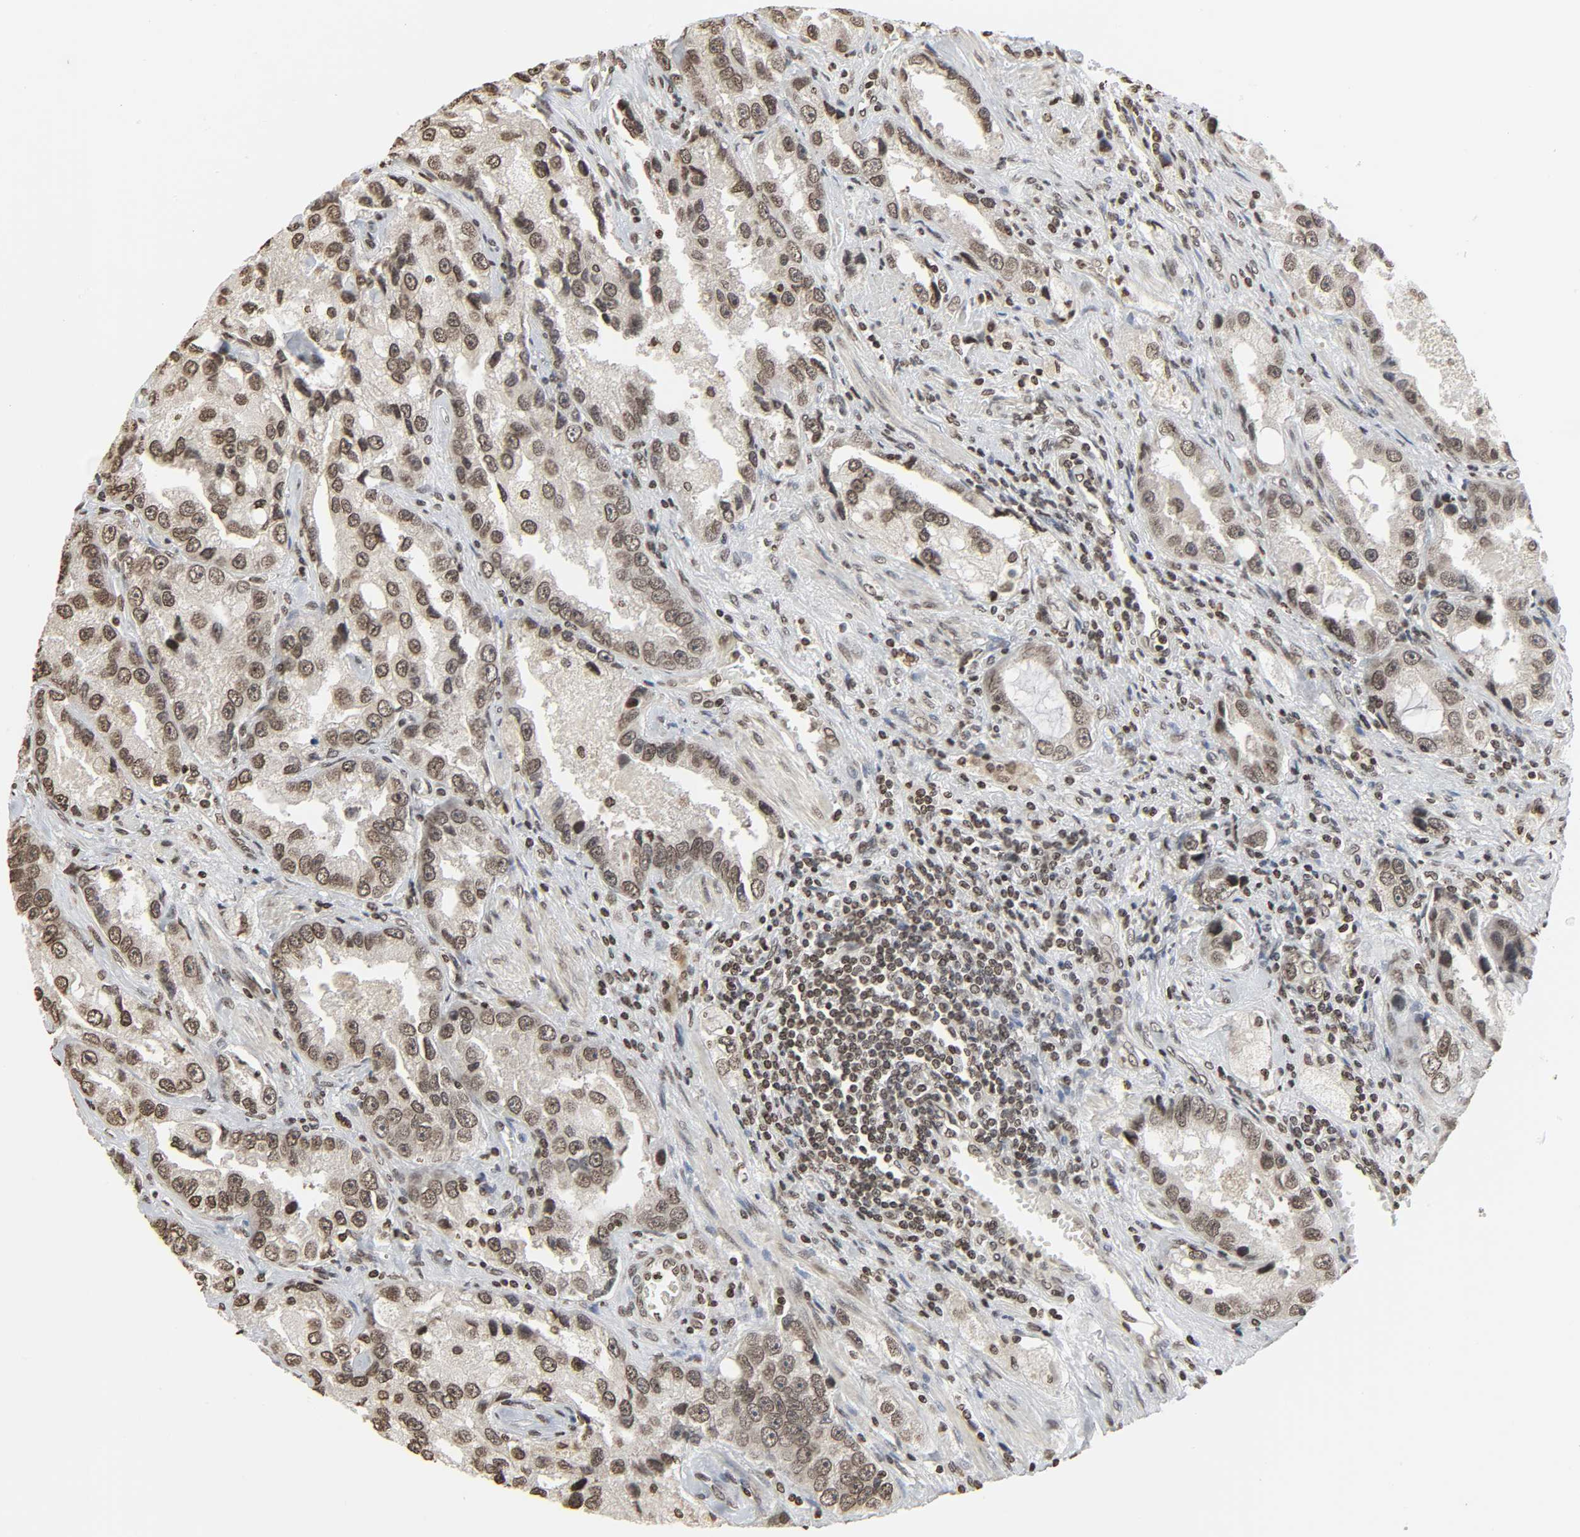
{"staining": {"intensity": "moderate", "quantity": ">75%", "location": "nuclear"}, "tissue": "prostate cancer", "cell_type": "Tumor cells", "image_type": "cancer", "snomed": [{"axis": "morphology", "description": "Adenocarcinoma, High grade"}, {"axis": "topography", "description": "Prostate"}], "caption": "Prostate cancer (high-grade adenocarcinoma) stained with a protein marker exhibits moderate staining in tumor cells.", "gene": "ELAVL1", "patient": {"sex": "male", "age": 63}}